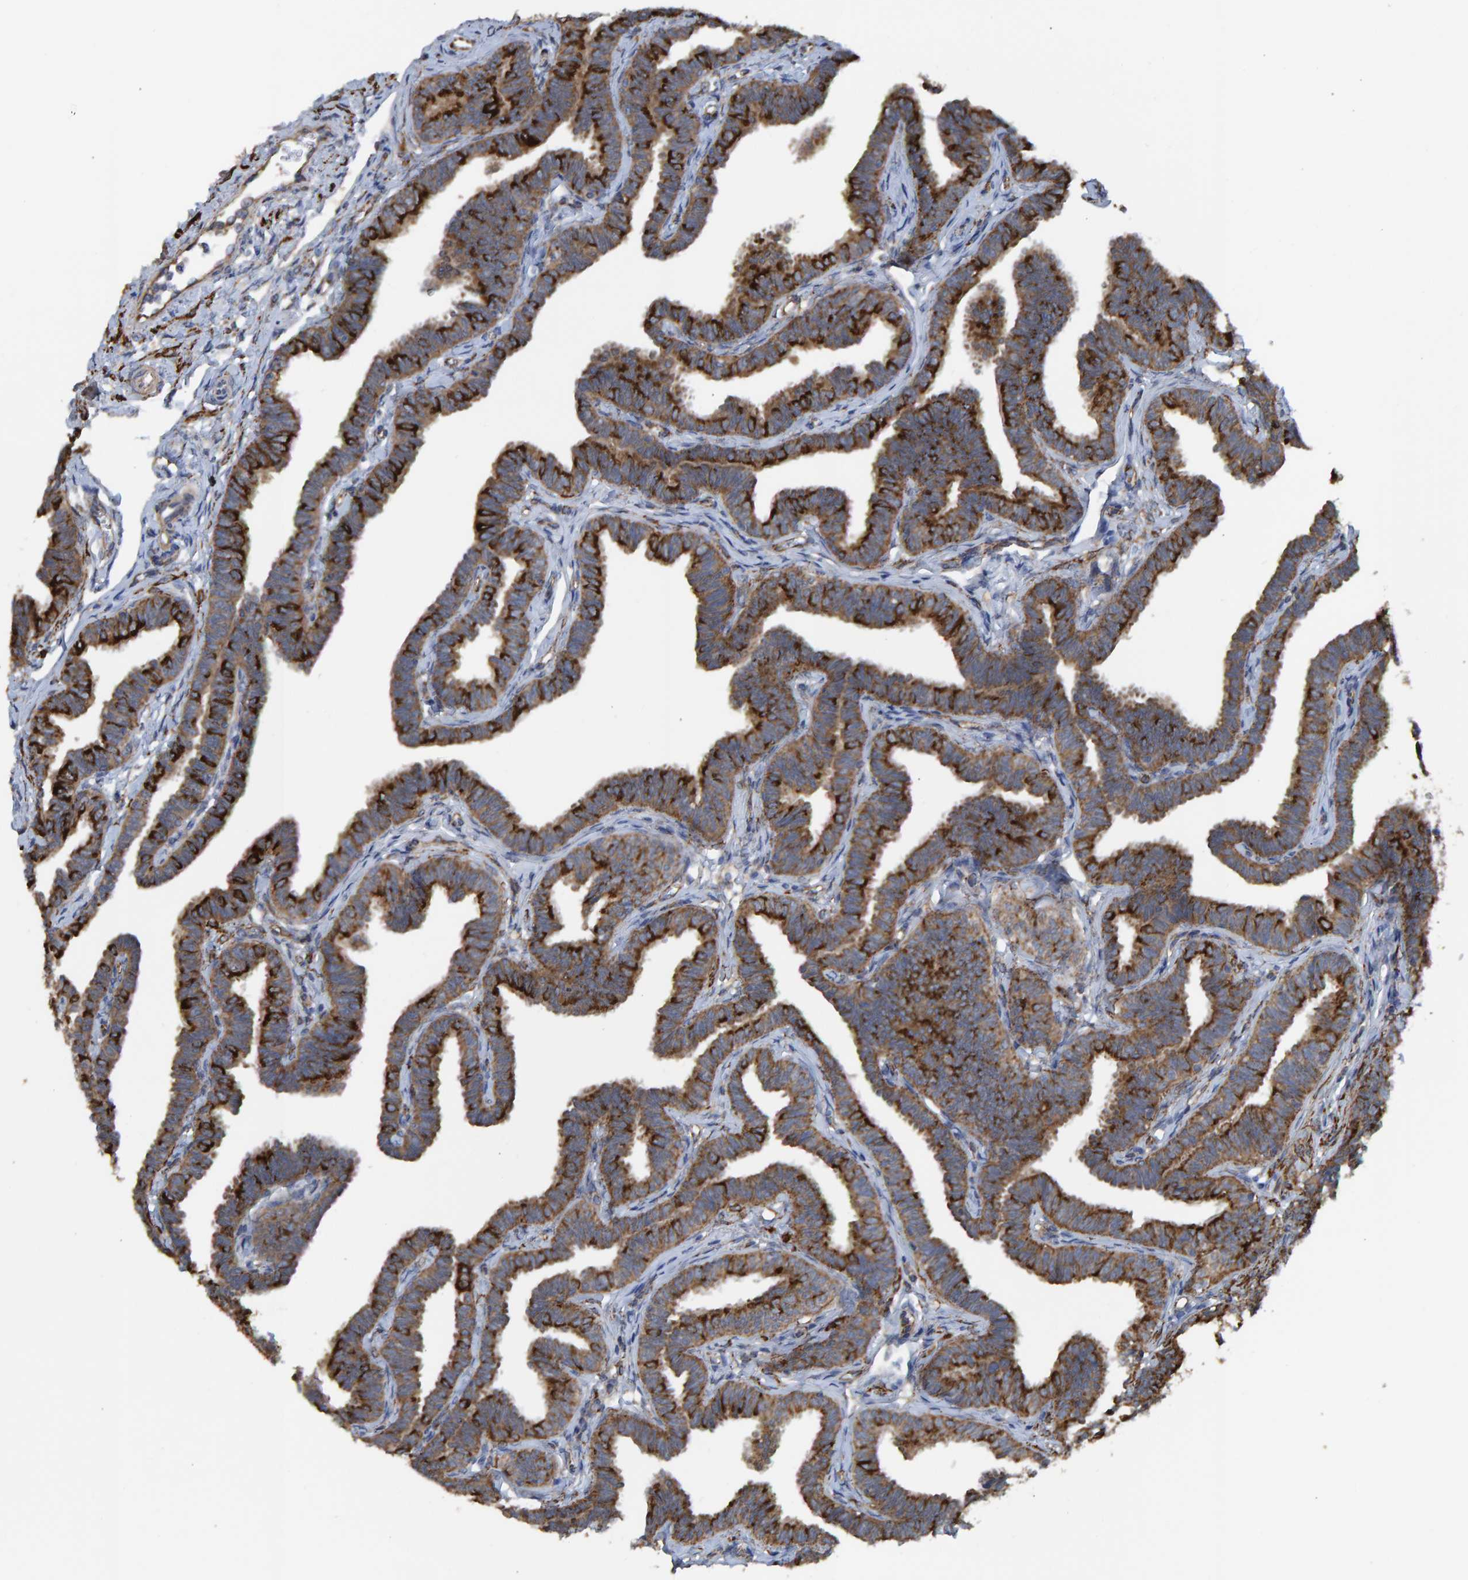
{"staining": {"intensity": "strong", "quantity": ">75%", "location": "cytoplasmic/membranous"}, "tissue": "fallopian tube", "cell_type": "Glandular cells", "image_type": "normal", "snomed": [{"axis": "morphology", "description": "Normal tissue, NOS"}, {"axis": "topography", "description": "Fallopian tube"}, {"axis": "topography", "description": "Ovary"}], "caption": "Glandular cells exhibit high levels of strong cytoplasmic/membranous expression in about >75% of cells in unremarkable fallopian tube. Using DAB (3,3'-diaminobenzidine) (brown) and hematoxylin (blue) stains, captured at high magnification using brightfield microscopy.", "gene": "LRSAM1", "patient": {"sex": "female", "age": 23}}